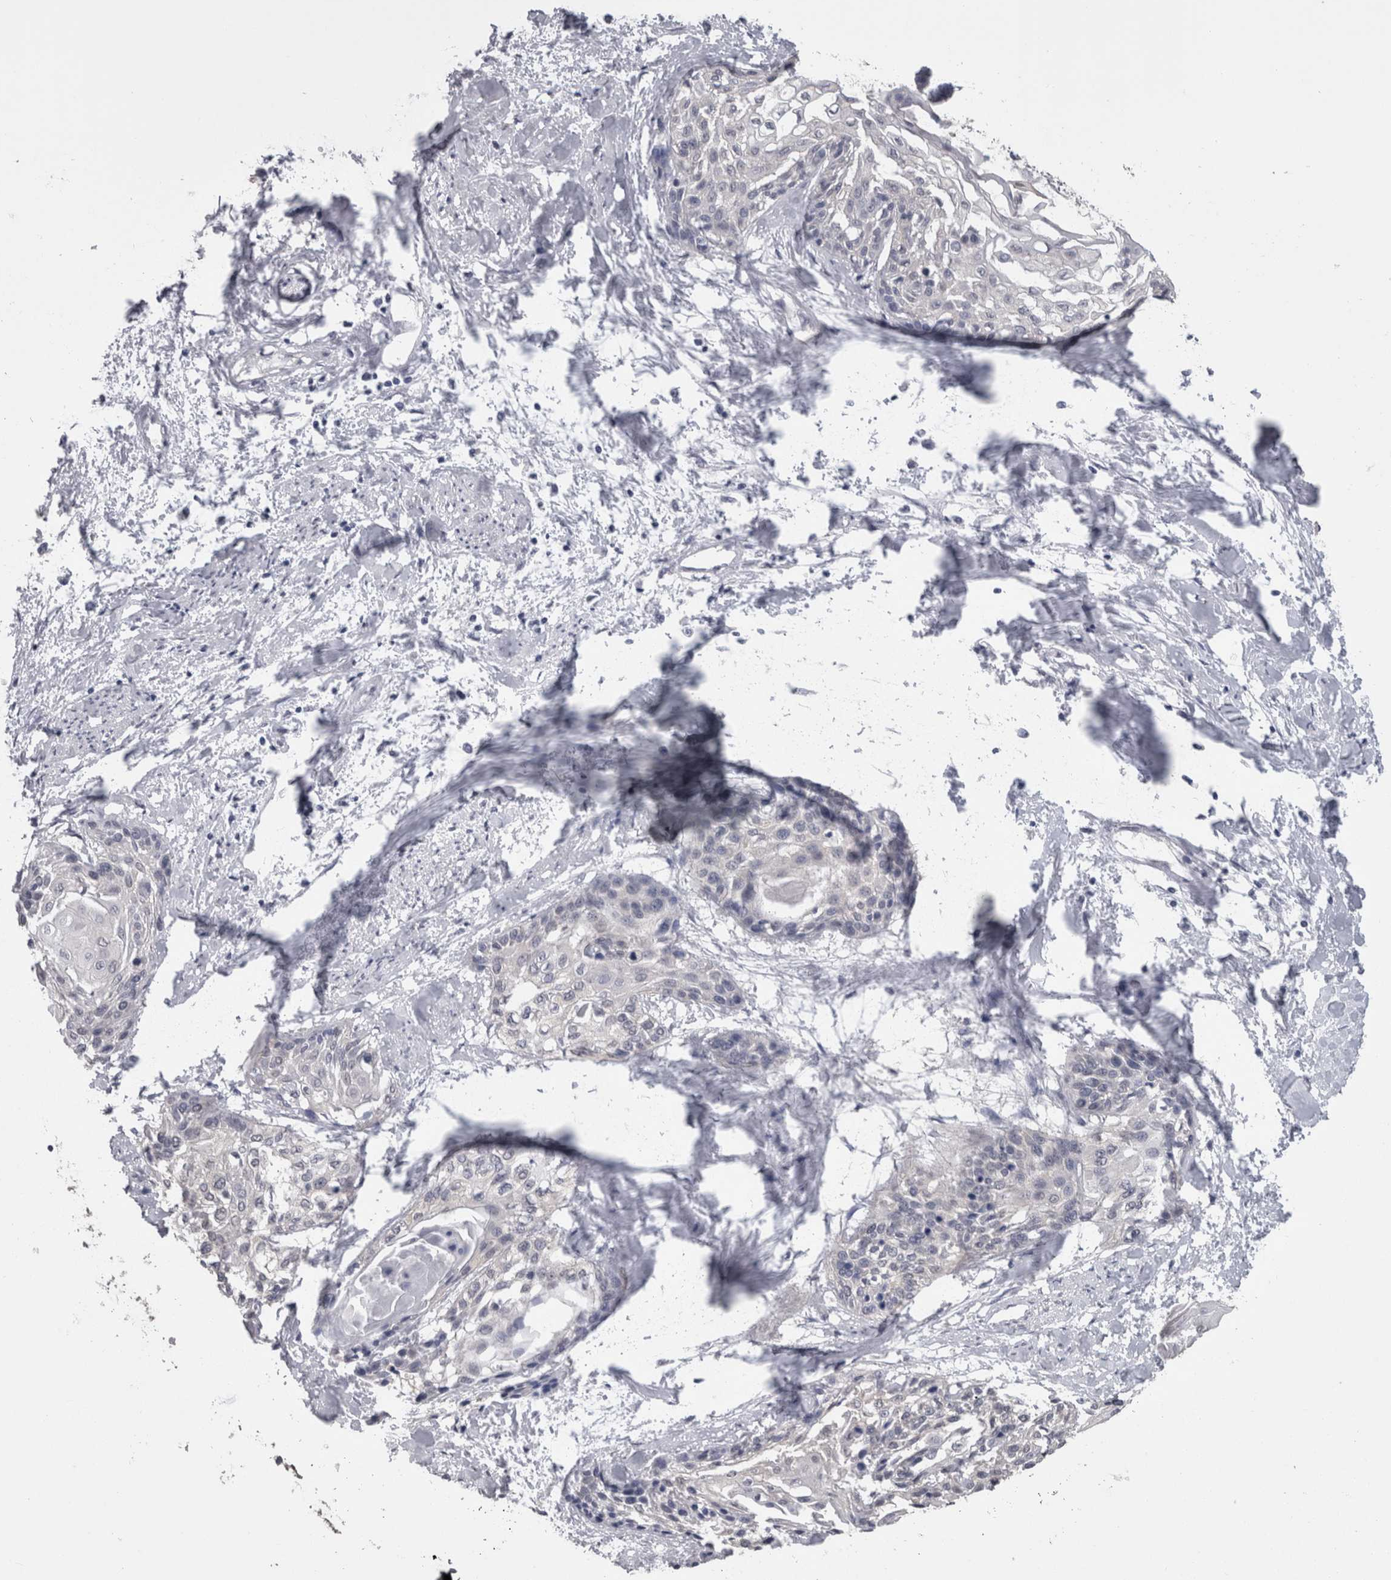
{"staining": {"intensity": "negative", "quantity": "none", "location": "none"}, "tissue": "cervical cancer", "cell_type": "Tumor cells", "image_type": "cancer", "snomed": [{"axis": "morphology", "description": "Squamous cell carcinoma, NOS"}, {"axis": "topography", "description": "Cervix"}], "caption": "Cervical cancer stained for a protein using immunohistochemistry (IHC) shows no staining tumor cells.", "gene": "DDX6", "patient": {"sex": "female", "age": 57}}